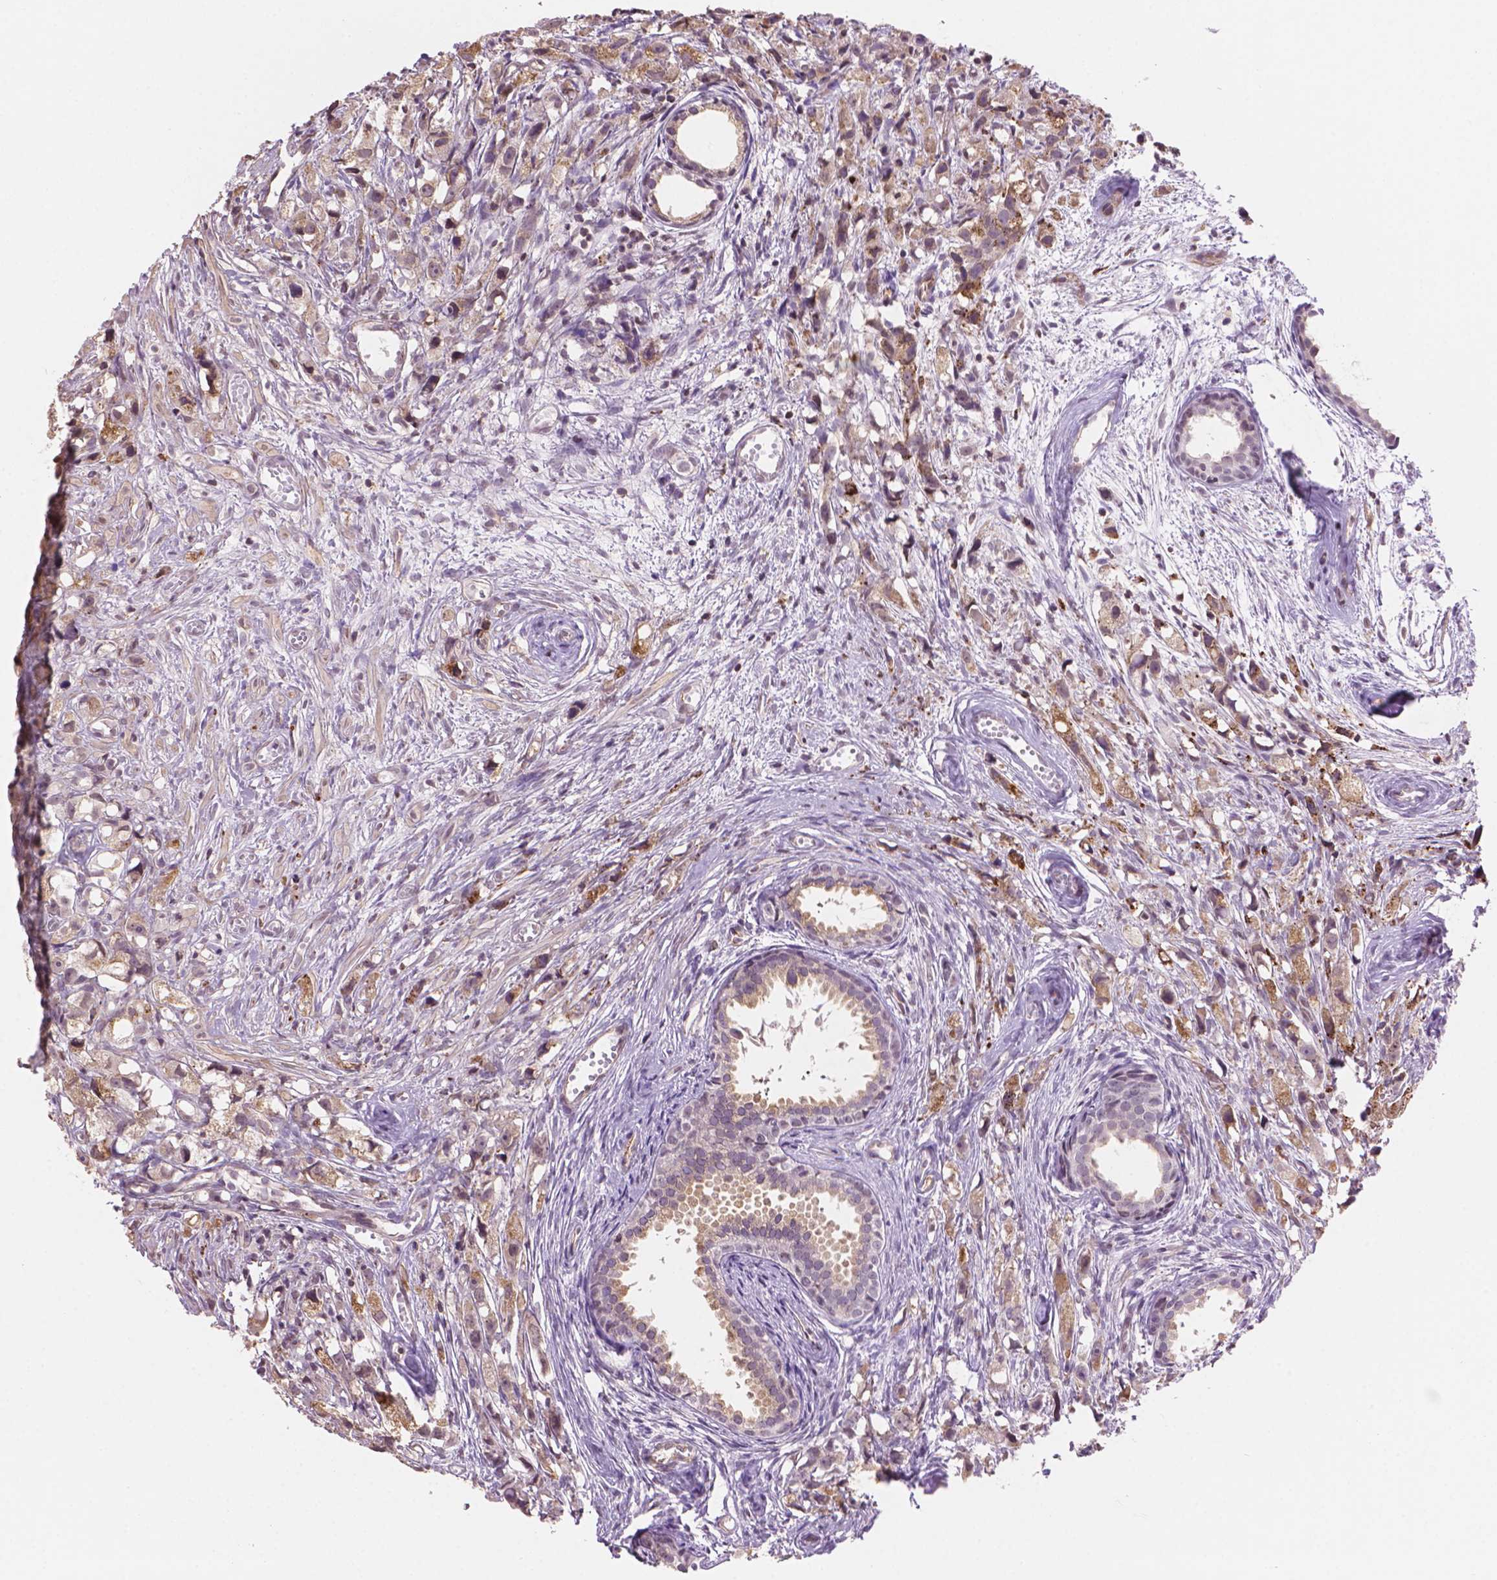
{"staining": {"intensity": "weak", "quantity": ">75%", "location": "cytoplasmic/membranous"}, "tissue": "prostate cancer", "cell_type": "Tumor cells", "image_type": "cancer", "snomed": [{"axis": "morphology", "description": "Adenocarcinoma, High grade"}, {"axis": "topography", "description": "Prostate"}], "caption": "Prostate adenocarcinoma (high-grade) was stained to show a protein in brown. There is low levels of weak cytoplasmic/membranous expression in approximately >75% of tumor cells.", "gene": "TMEM184A", "patient": {"sex": "male", "age": 75}}